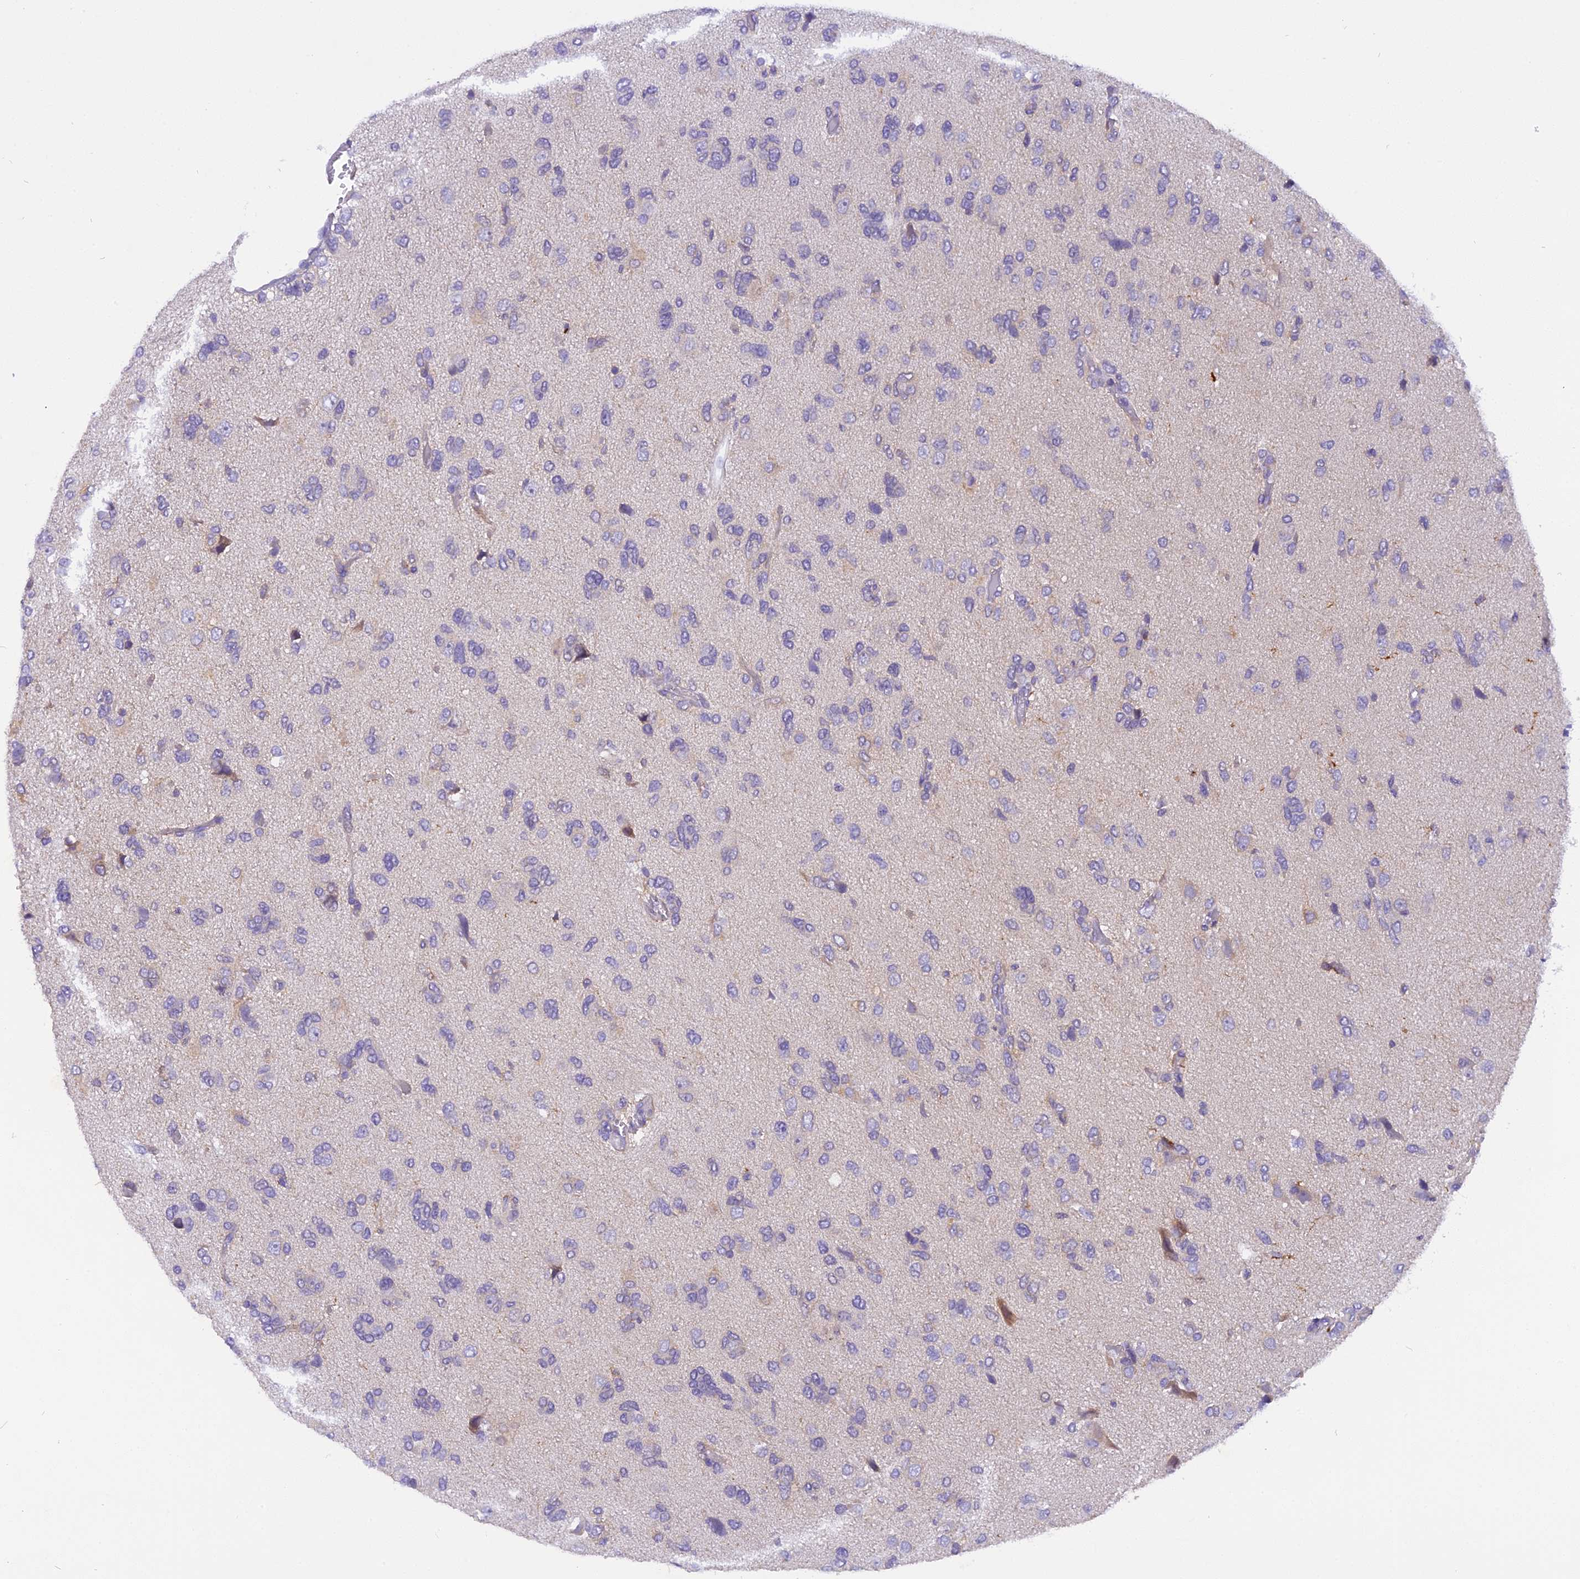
{"staining": {"intensity": "negative", "quantity": "none", "location": "none"}, "tissue": "glioma", "cell_type": "Tumor cells", "image_type": "cancer", "snomed": [{"axis": "morphology", "description": "Glioma, malignant, High grade"}, {"axis": "topography", "description": "Brain"}], "caption": "The photomicrograph shows no staining of tumor cells in glioma.", "gene": "TRIM3", "patient": {"sex": "female", "age": 59}}